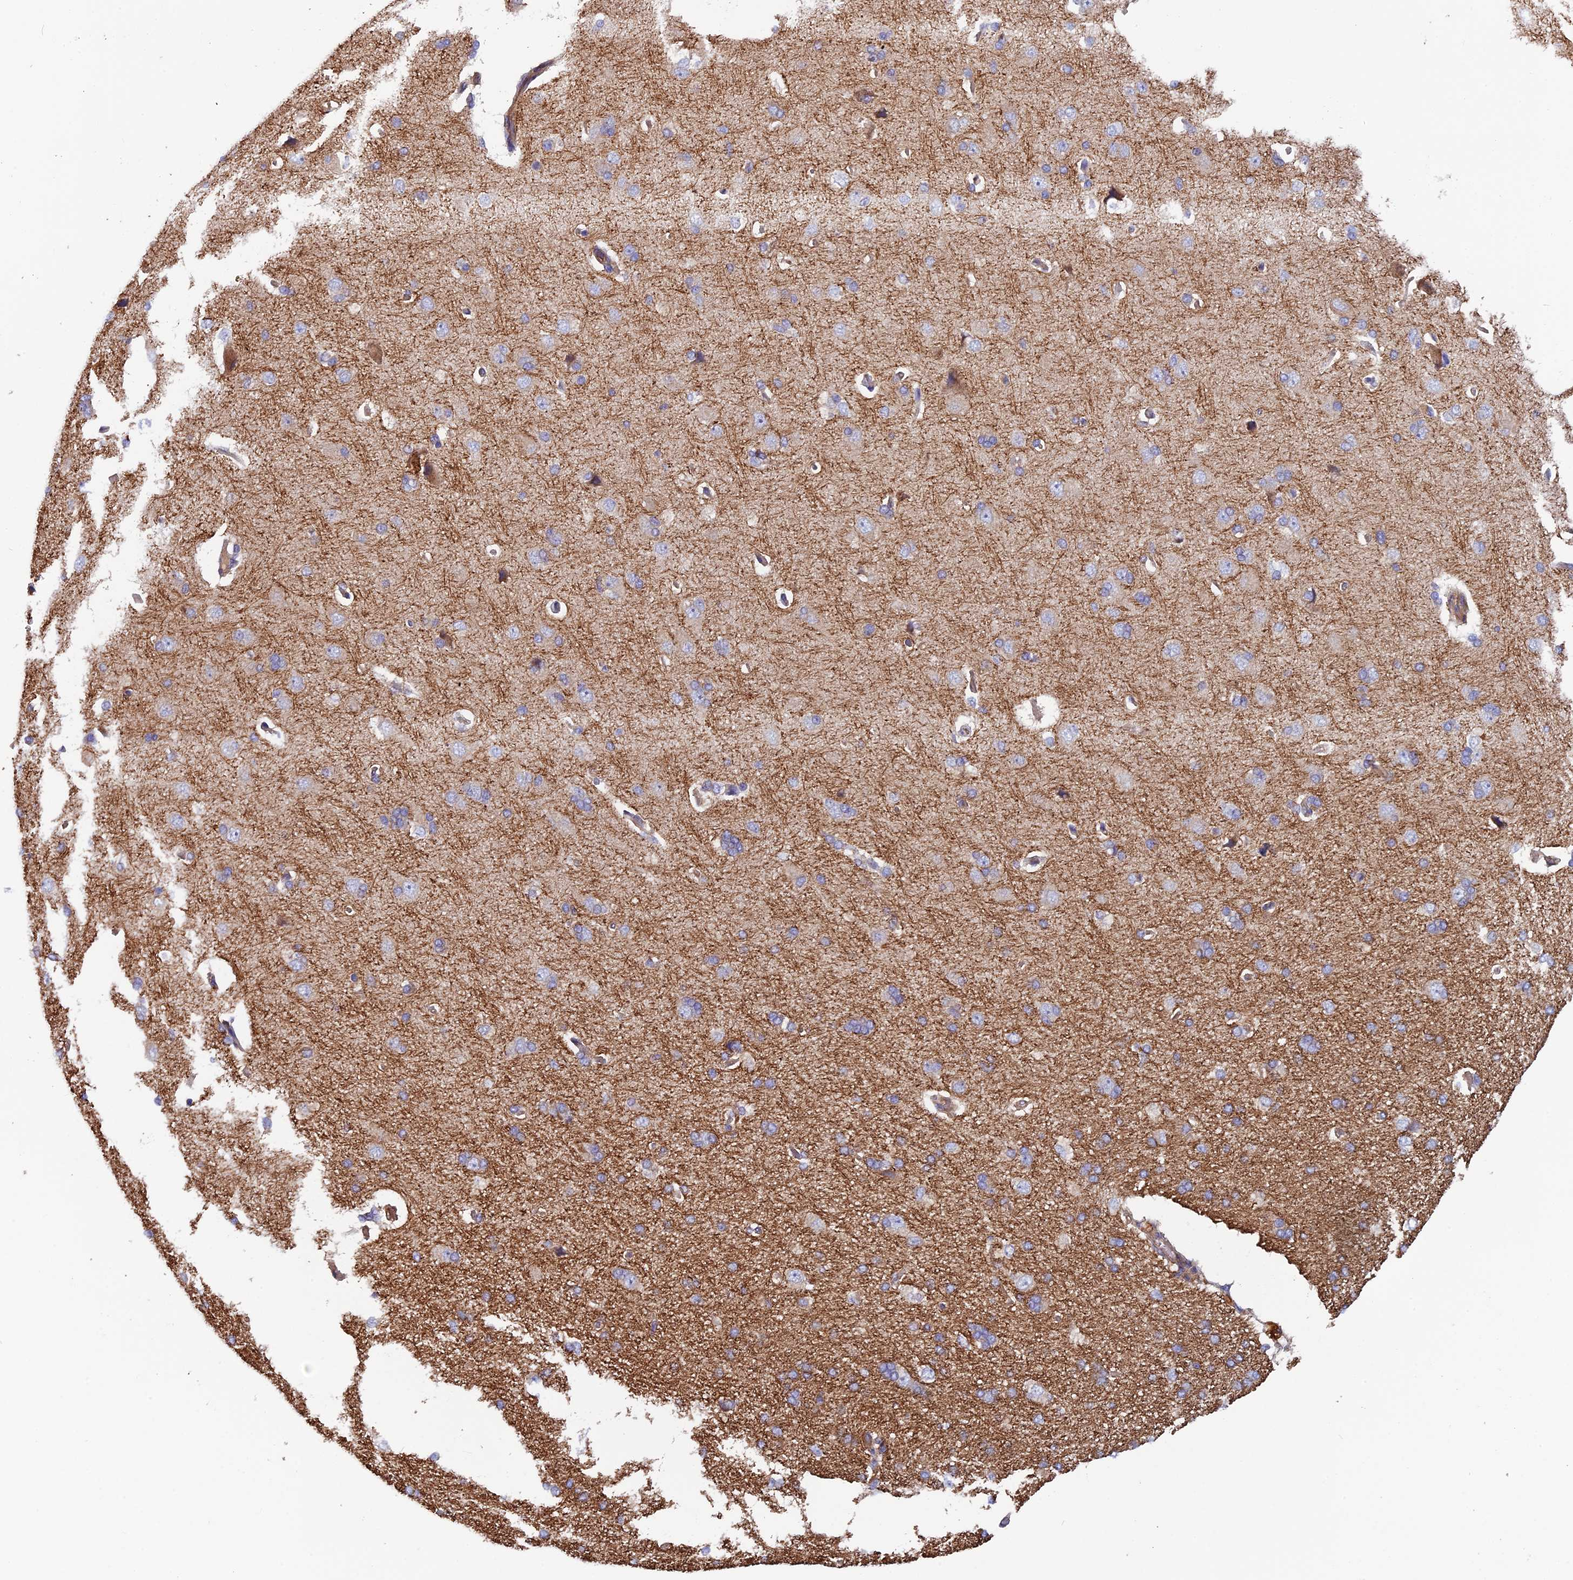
{"staining": {"intensity": "negative", "quantity": "none", "location": "none"}, "tissue": "cerebral cortex", "cell_type": "Endothelial cells", "image_type": "normal", "snomed": [{"axis": "morphology", "description": "Normal tissue, NOS"}, {"axis": "topography", "description": "Cerebral cortex"}], "caption": "Histopathology image shows no protein expression in endothelial cells of normal cerebral cortex. (Stains: DAB IHC with hematoxylin counter stain, Microscopy: brightfield microscopy at high magnification).", "gene": "CCDC153", "patient": {"sex": "male", "age": 62}}